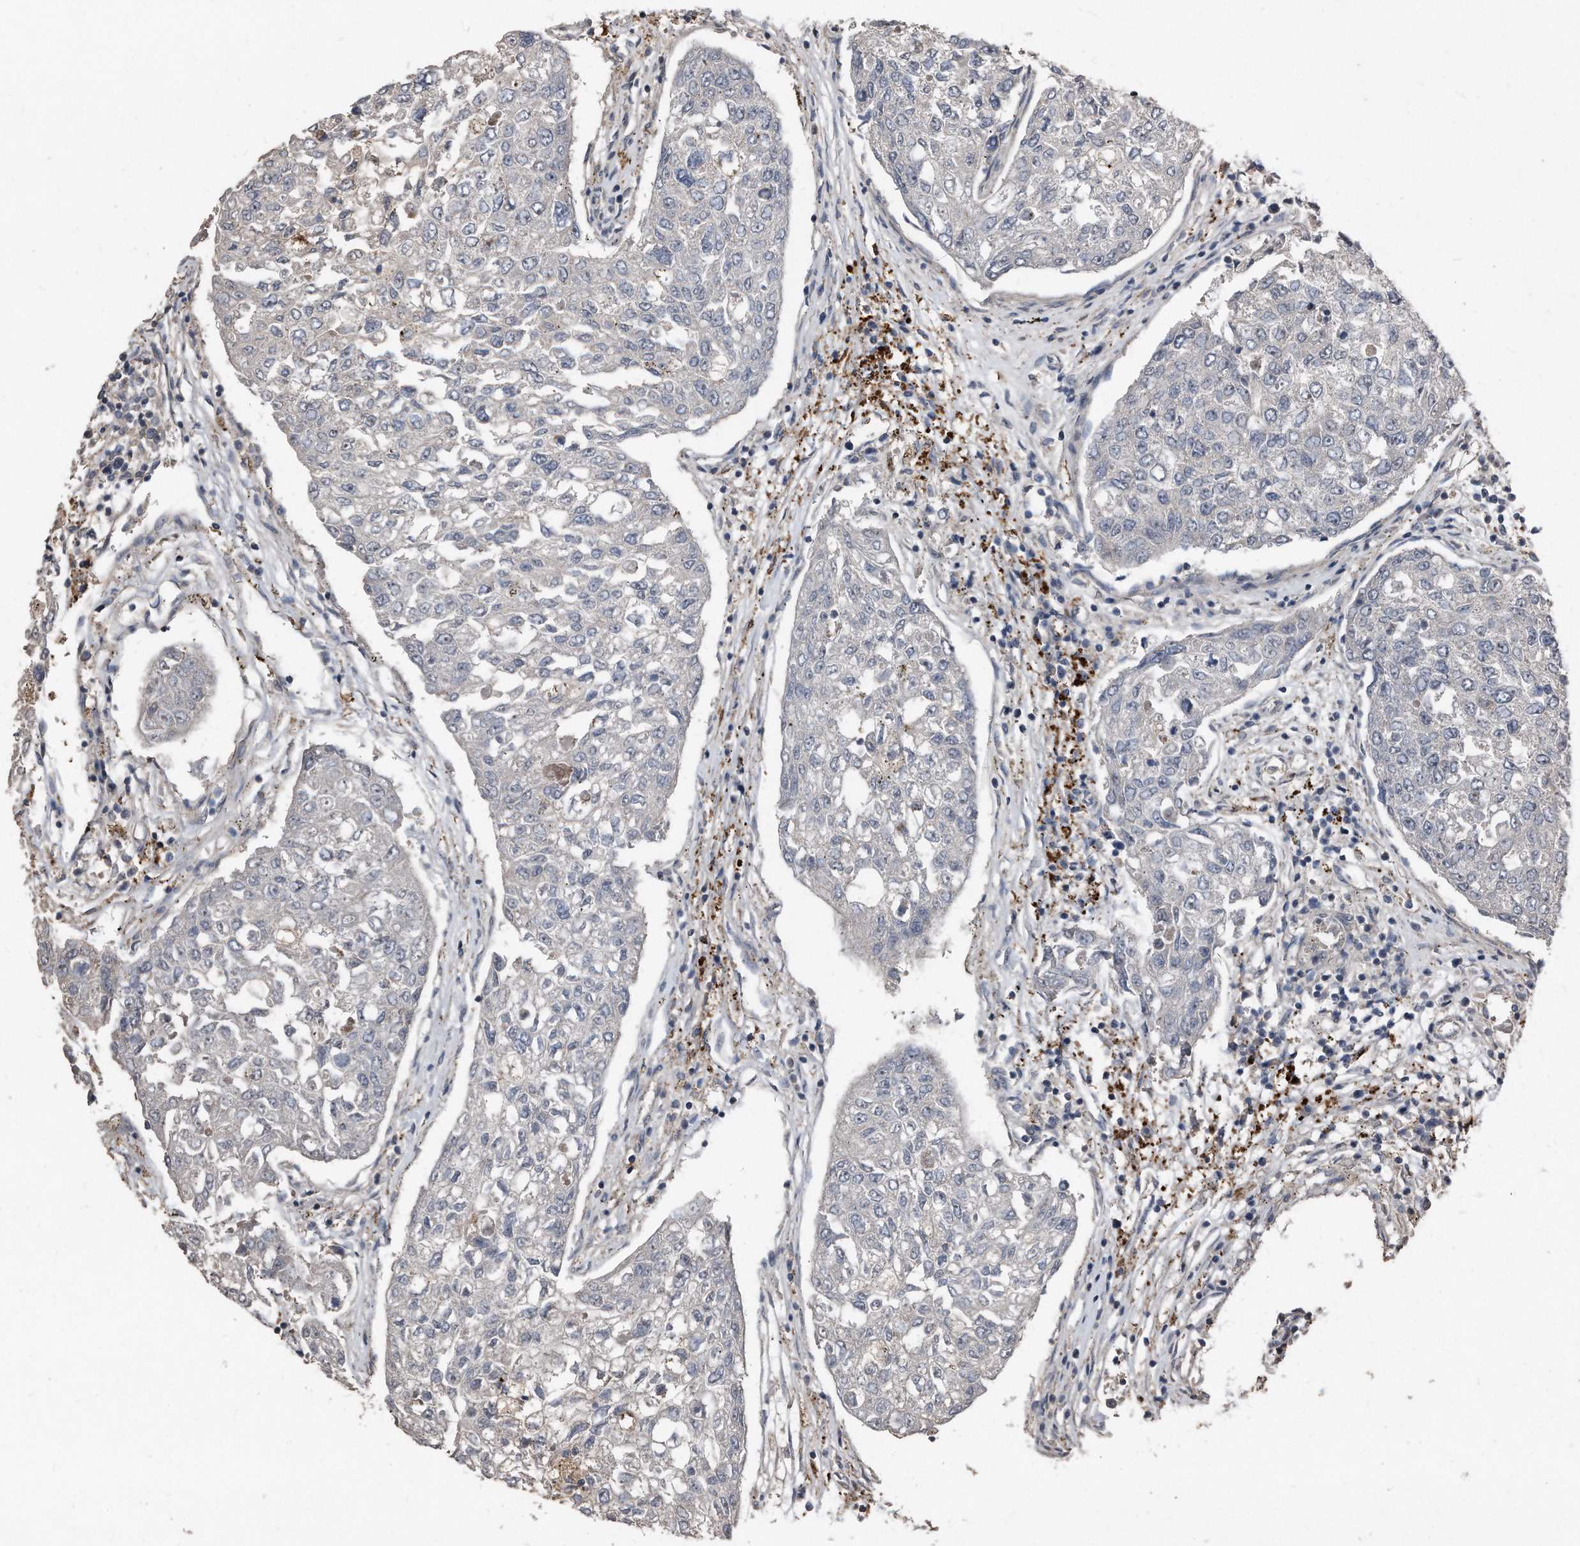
{"staining": {"intensity": "negative", "quantity": "none", "location": "none"}, "tissue": "urothelial cancer", "cell_type": "Tumor cells", "image_type": "cancer", "snomed": [{"axis": "morphology", "description": "Urothelial carcinoma, High grade"}, {"axis": "topography", "description": "Lymph node"}, {"axis": "topography", "description": "Urinary bladder"}], "caption": "Immunohistochemical staining of high-grade urothelial carcinoma reveals no significant staining in tumor cells.", "gene": "ANKRD10", "patient": {"sex": "male", "age": 51}}